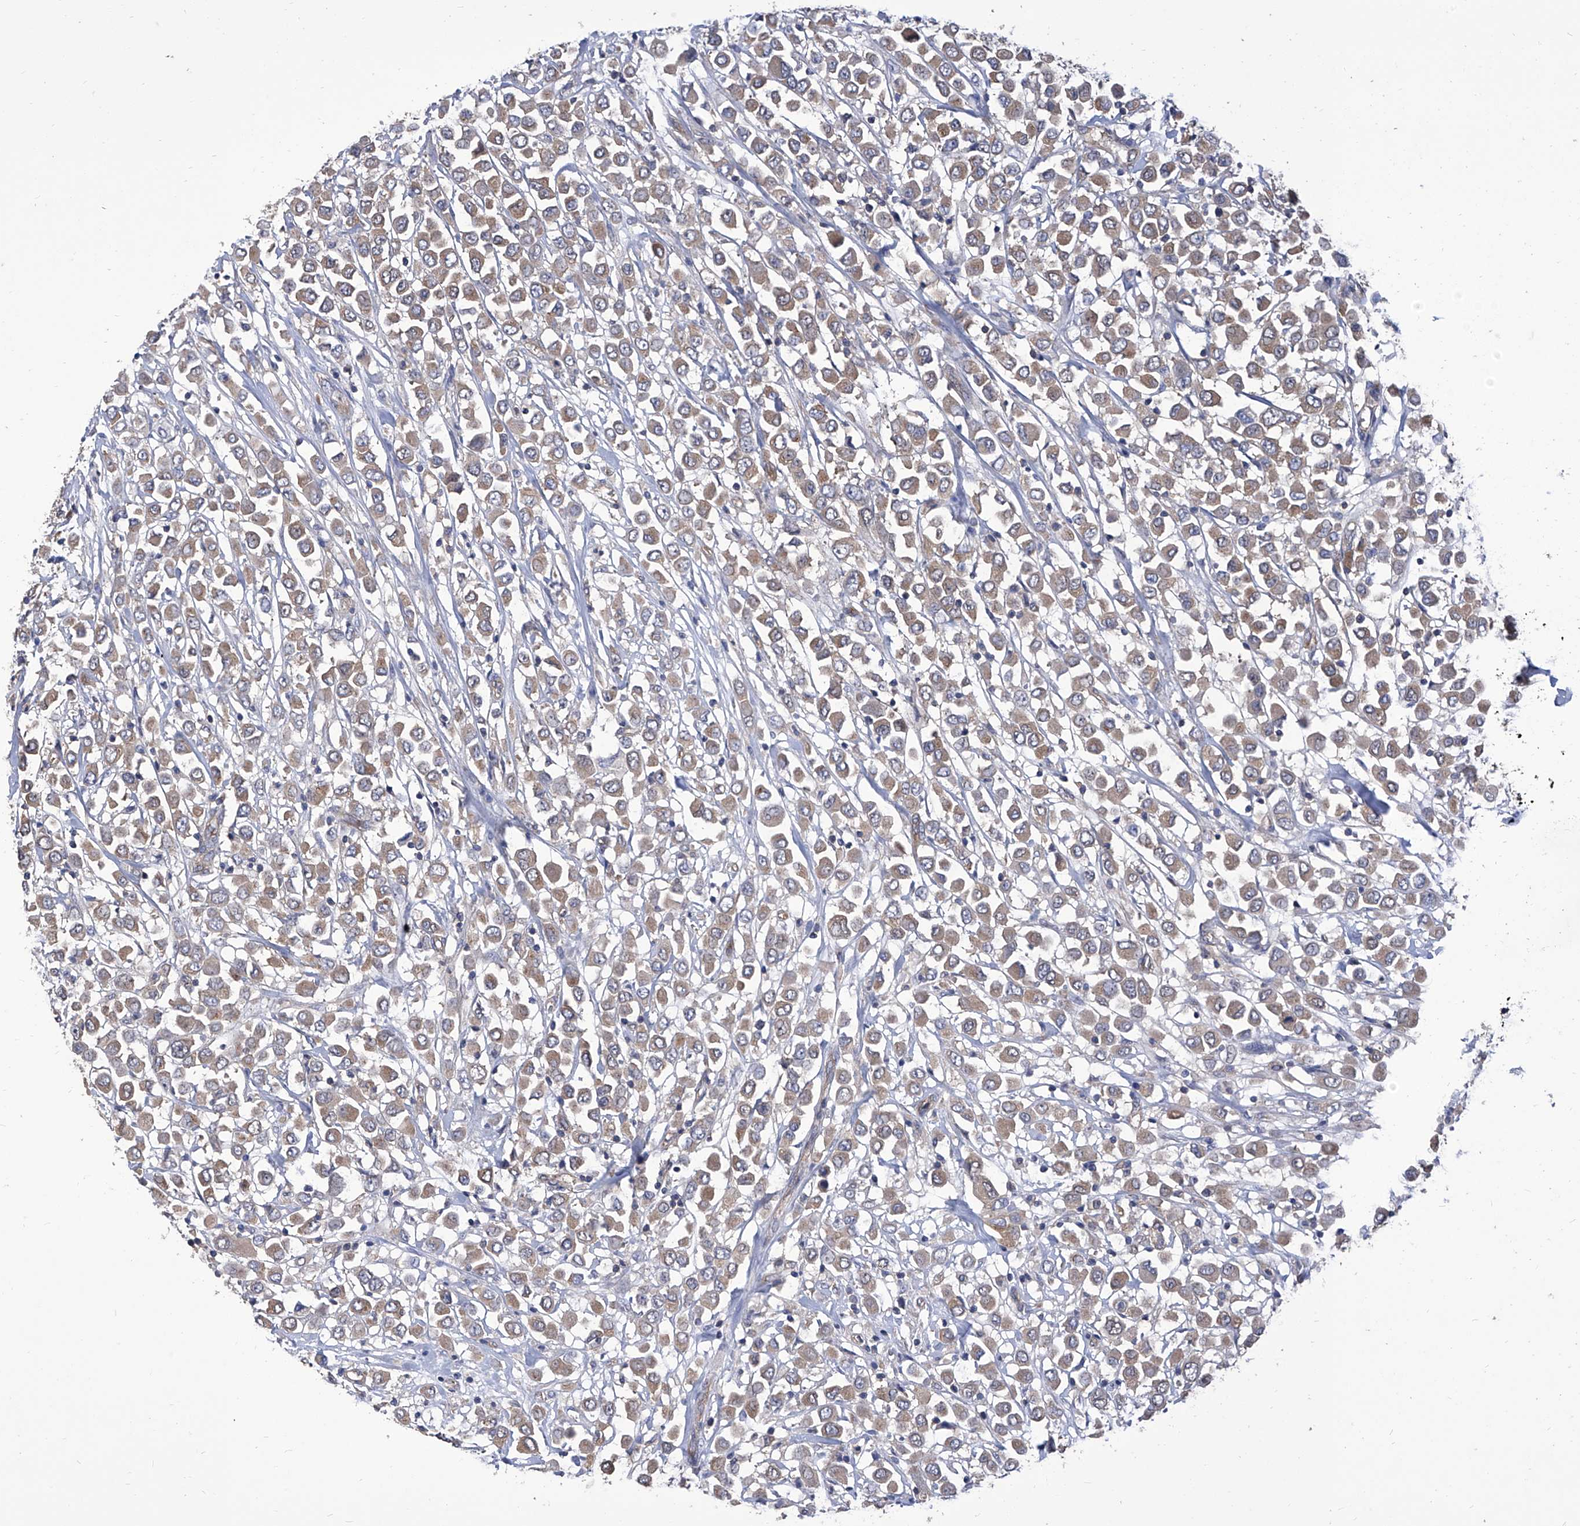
{"staining": {"intensity": "weak", "quantity": ">75%", "location": "cytoplasmic/membranous"}, "tissue": "breast cancer", "cell_type": "Tumor cells", "image_type": "cancer", "snomed": [{"axis": "morphology", "description": "Duct carcinoma"}, {"axis": "topography", "description": "Breast"}], "caption": "A high-resolution histopathology image shows IHC staining of breast cancer (intraductal carcinoma), which demonstrates weak cytoplasmic/membranous positivity in approximately >75% of tumor cells.", "gene": "TJAP1", "patient": {"sex": "female", "age": 61}}